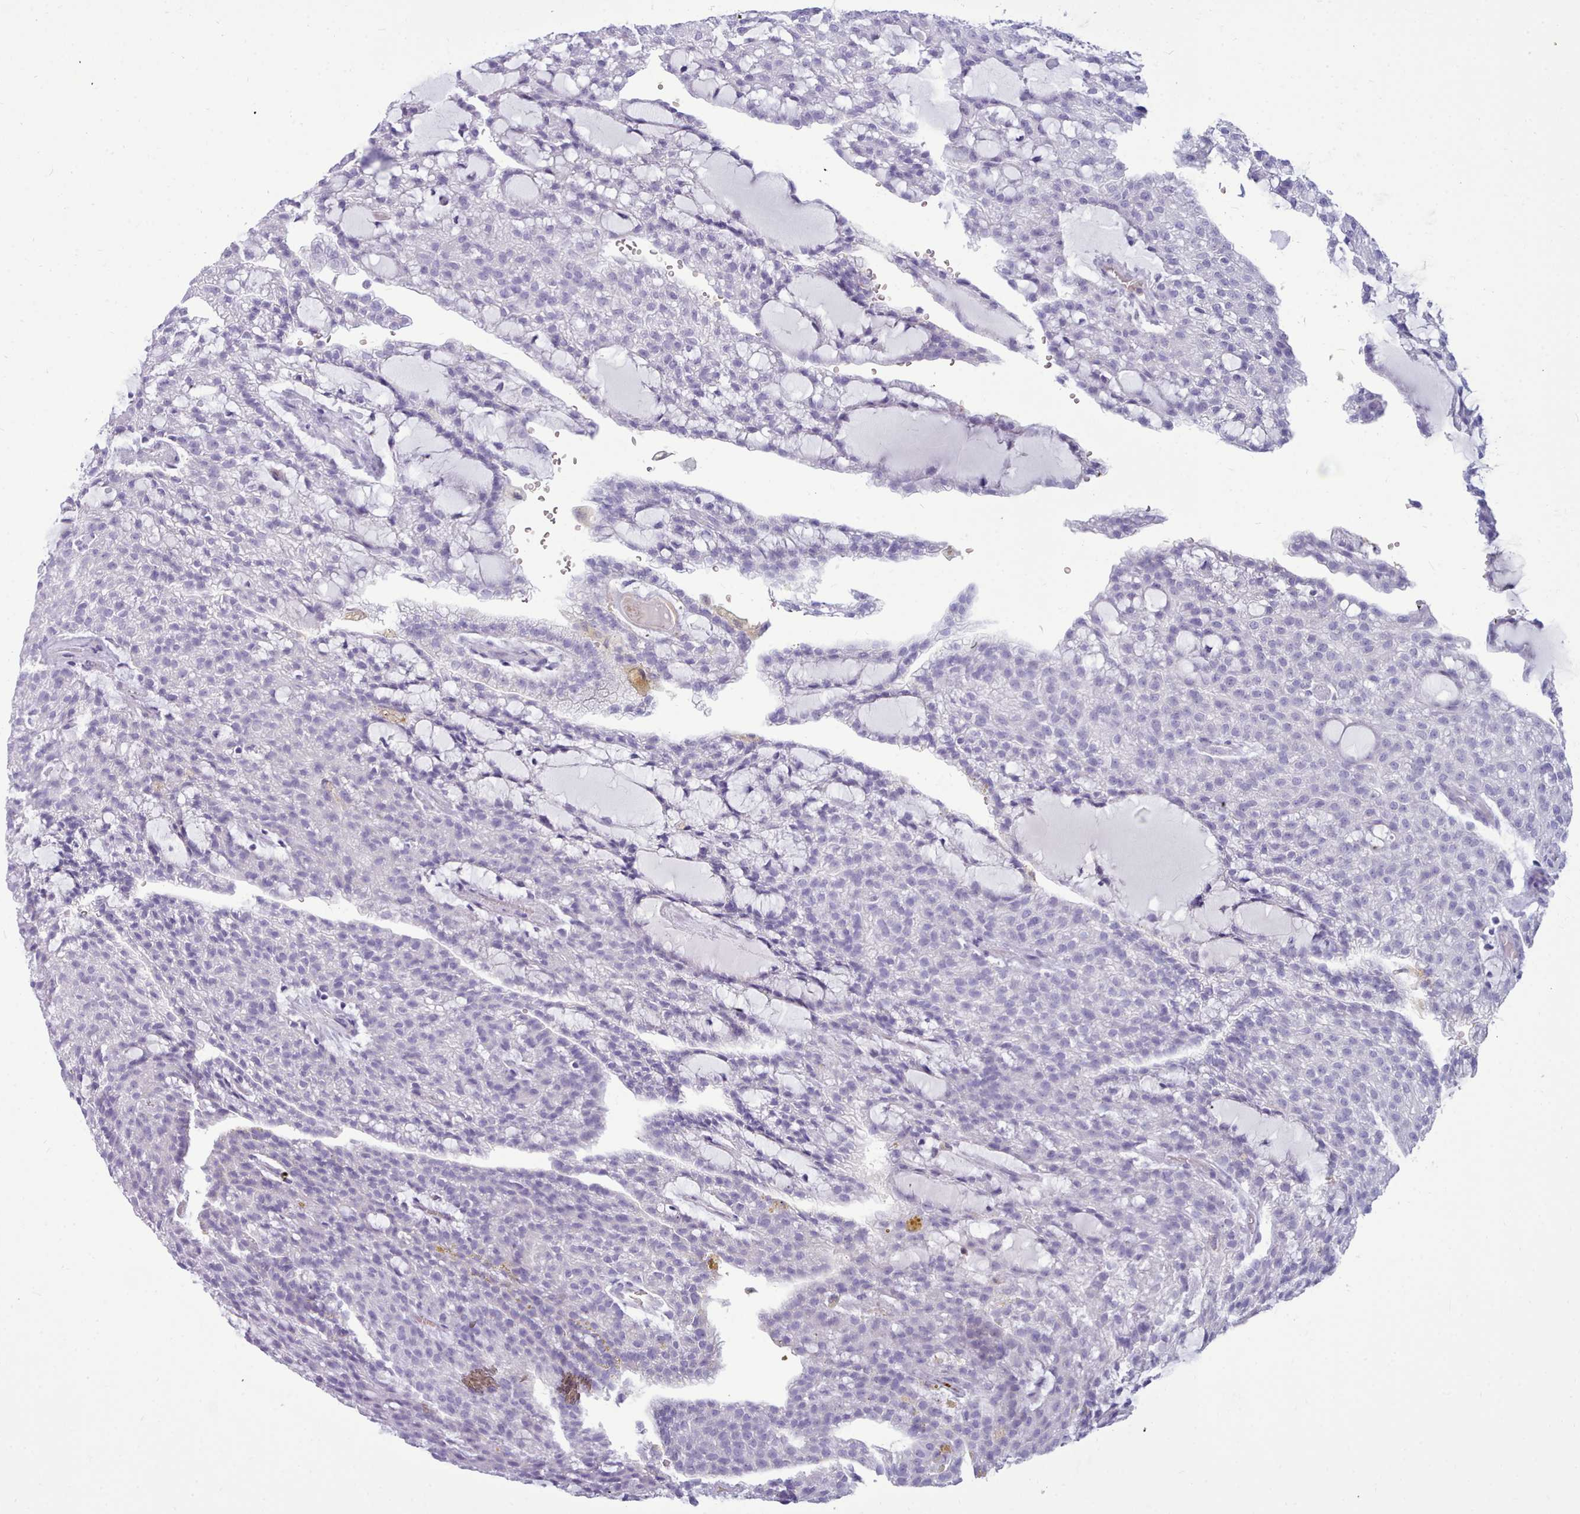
{"staining": {"intensity": "negative", "quantity": "none", "location": "none"}, "tissue": "renal cancer", "cell_type": "Tumor cells", "image_type": "cancer", "snomed": [{"axis": "morphology", "description": "Adenocarcinoma, NOS"}, {"axis": "topography", "description": "Kidney"}], "caption": "There is no significant staining in tumor cells of renal adenocarcinoma. (DAB IHC with hematoxylin counter stain).", "gene": "NKX1-2", "patient": {"sex": "male", "age": 63}}